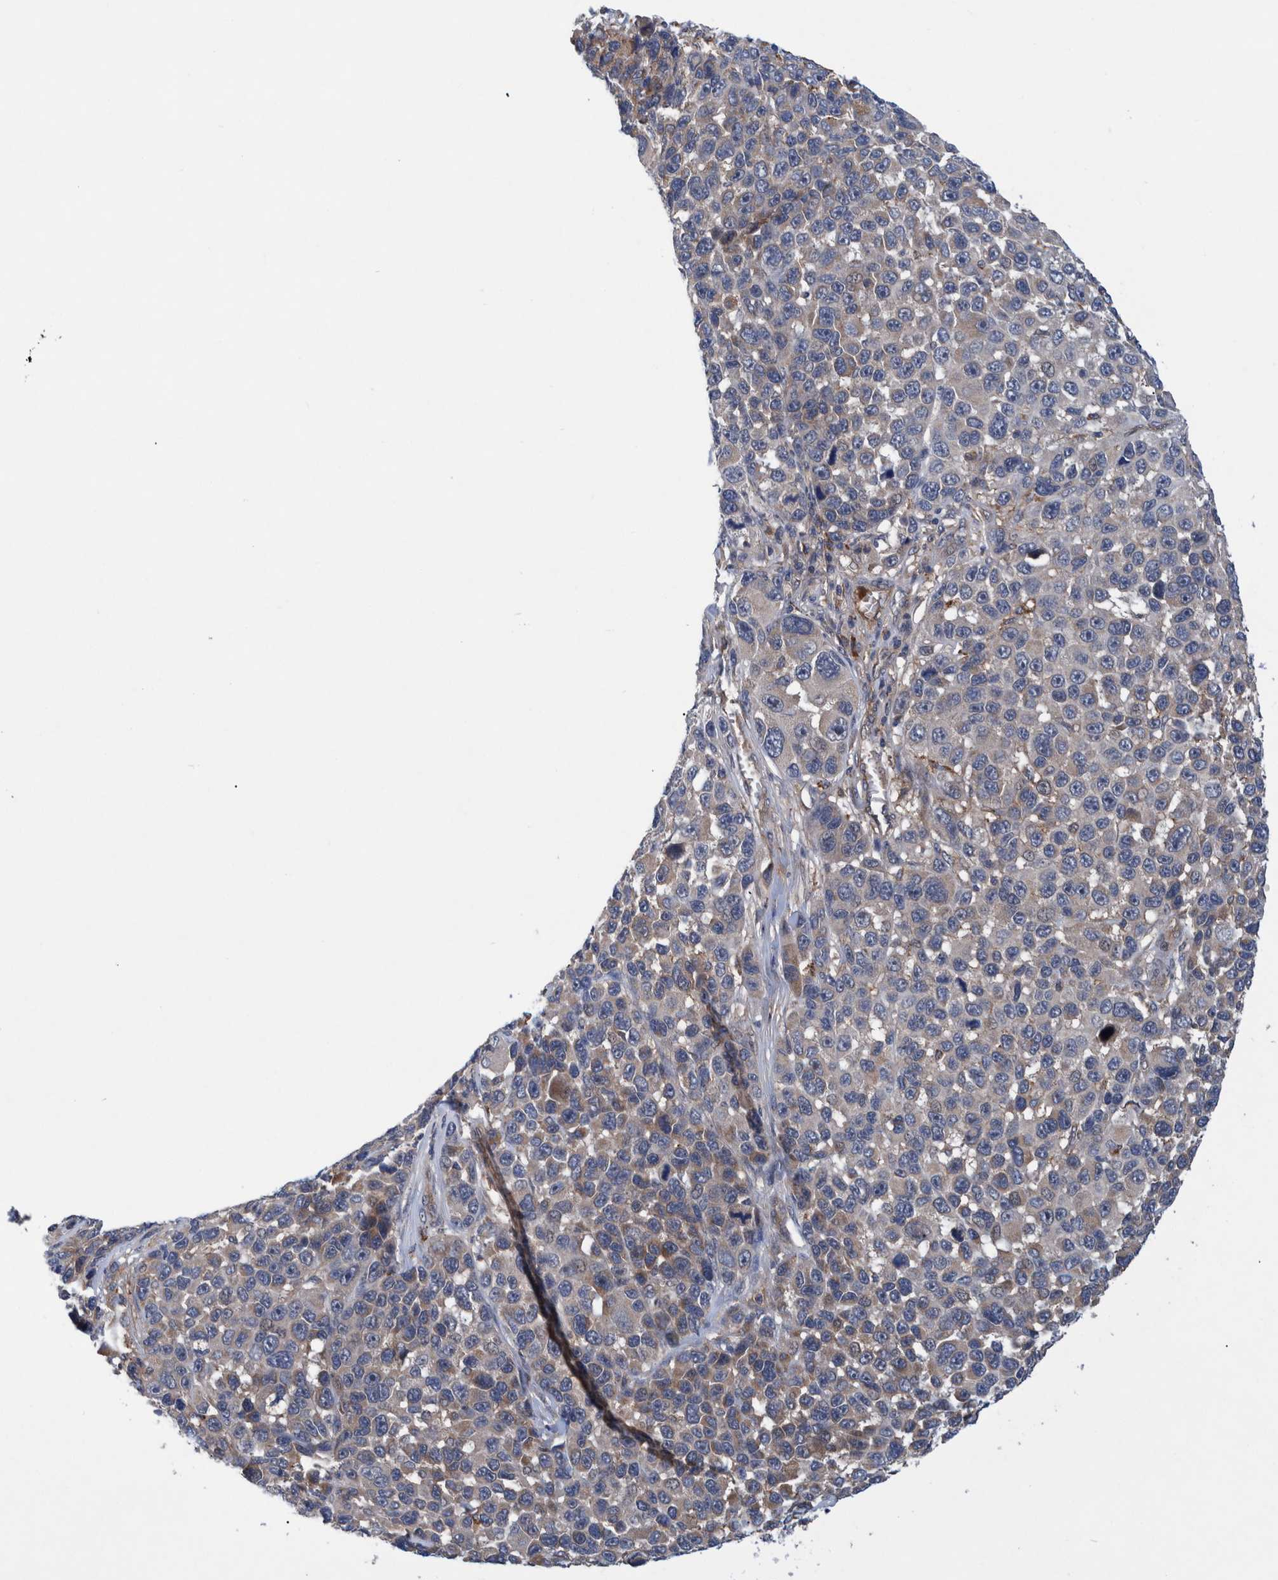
{"staining": {"intensity": "moderate", "quantity": "25%-75%", "location": "cytoplasmic/membranous"}, "tissue": "melanoma", "cell_type": "Tumor cells", "image_type": "cancer", "snomed": [{"axis": "morphology", "description": "Malignant melanoma, NOS"}, {"axis": "topography", "description": "Skin"}], "caption": "Immunohistochemical staining of human malignant melanoma displays medium levels of moderate cytoplasmic/membranous positivity in about 25%-75% of tumor cells. Using DAB (3,3'-diaminobenzidine) (brown) and hematoxylin (blue) stains, captured at high magnification using brightfield microscopy.", "gene": "ITIH3", "patient": {"sex": "male", "age": 53}}